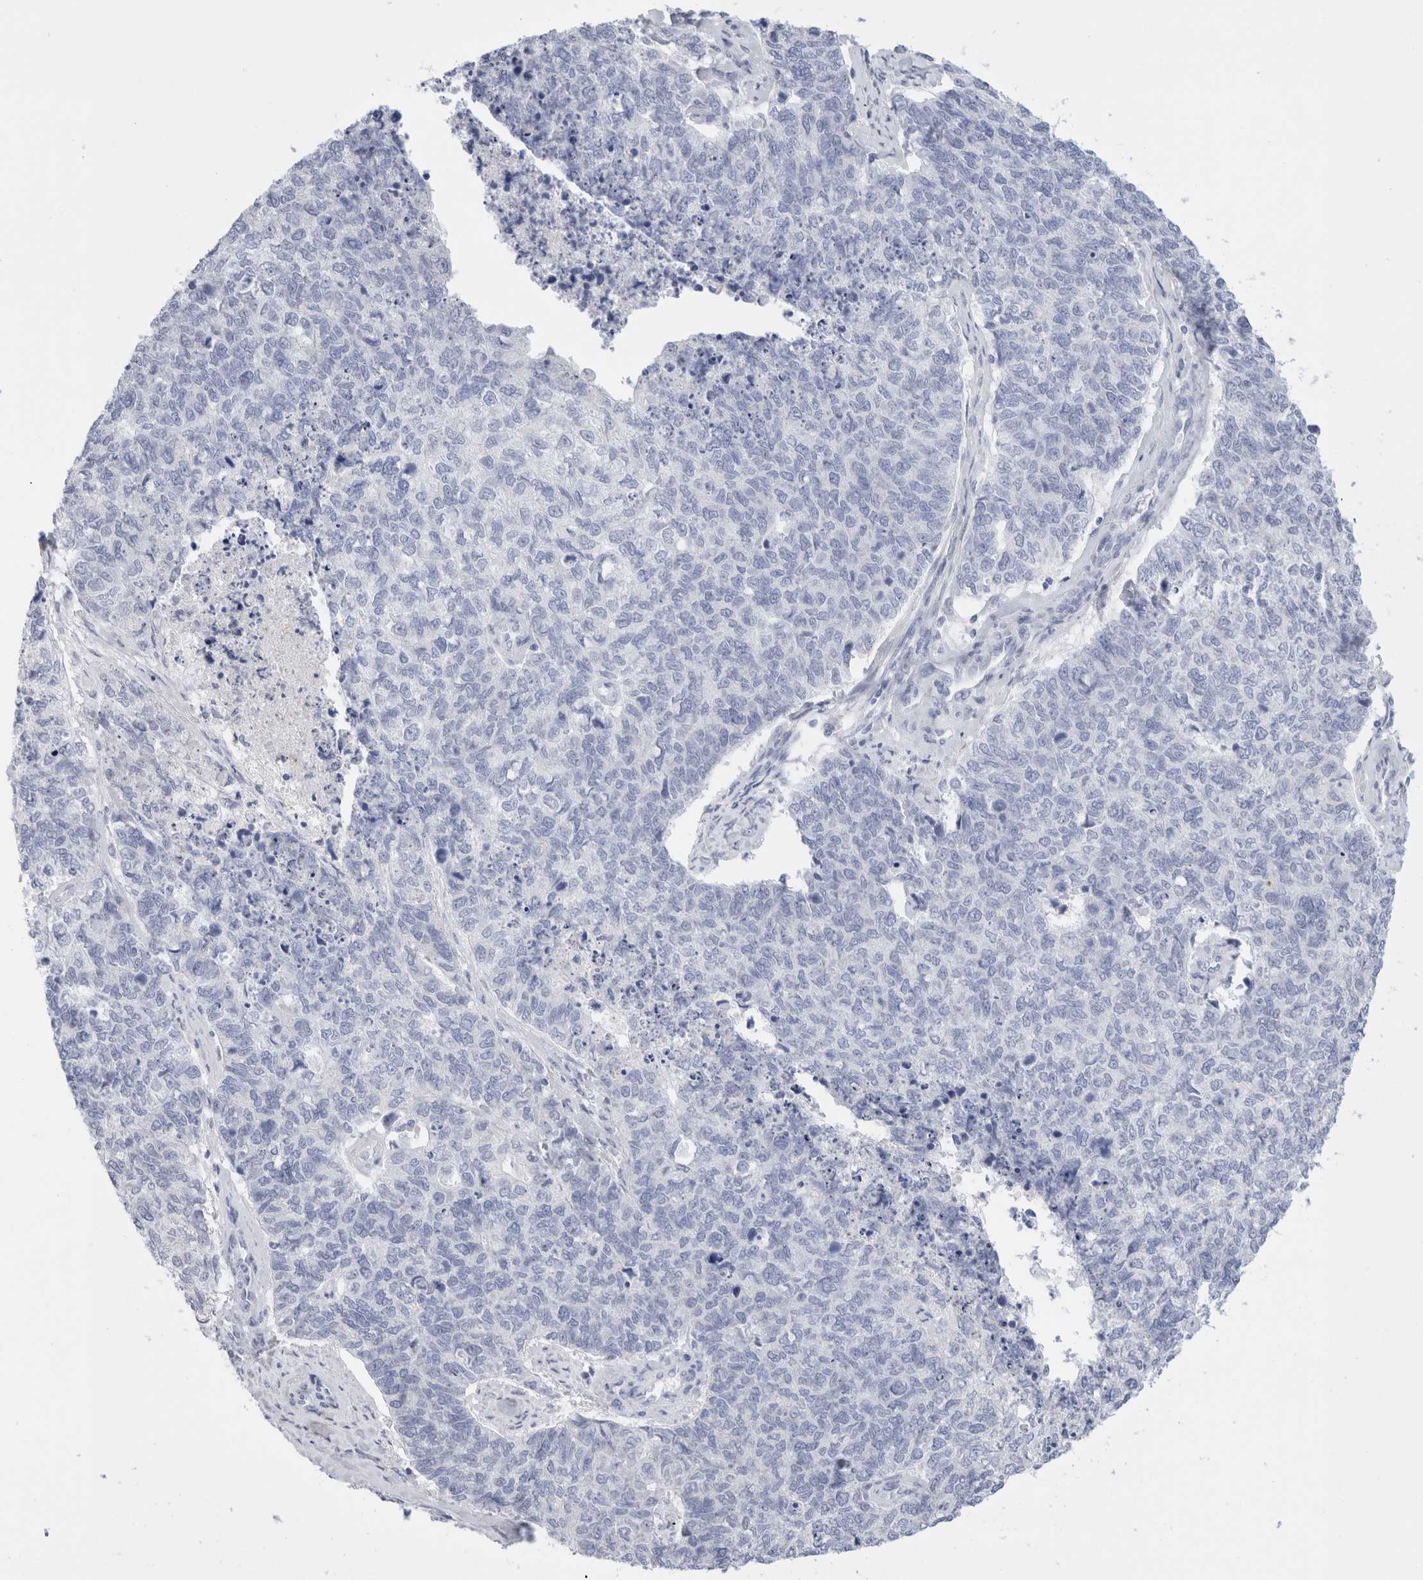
{"staining": {"intensity": "negative", "quantity": "none", "location": "none"}, "tissue": "cervical cancer", "cell_type": "Tumor cells", "image_type": "cancer", "snomed": [{"axis": "morphology", "description": "Squamous cell carcinoma, NOS"}, {"axis": "topography", "description": "Cervix"}], "caption": "Immunohistochemical staining of cervical cancer exhibits no significant staining in tumor cells.", "gene": "MUC15", "patient": {"sex": "female", "age": 63}}